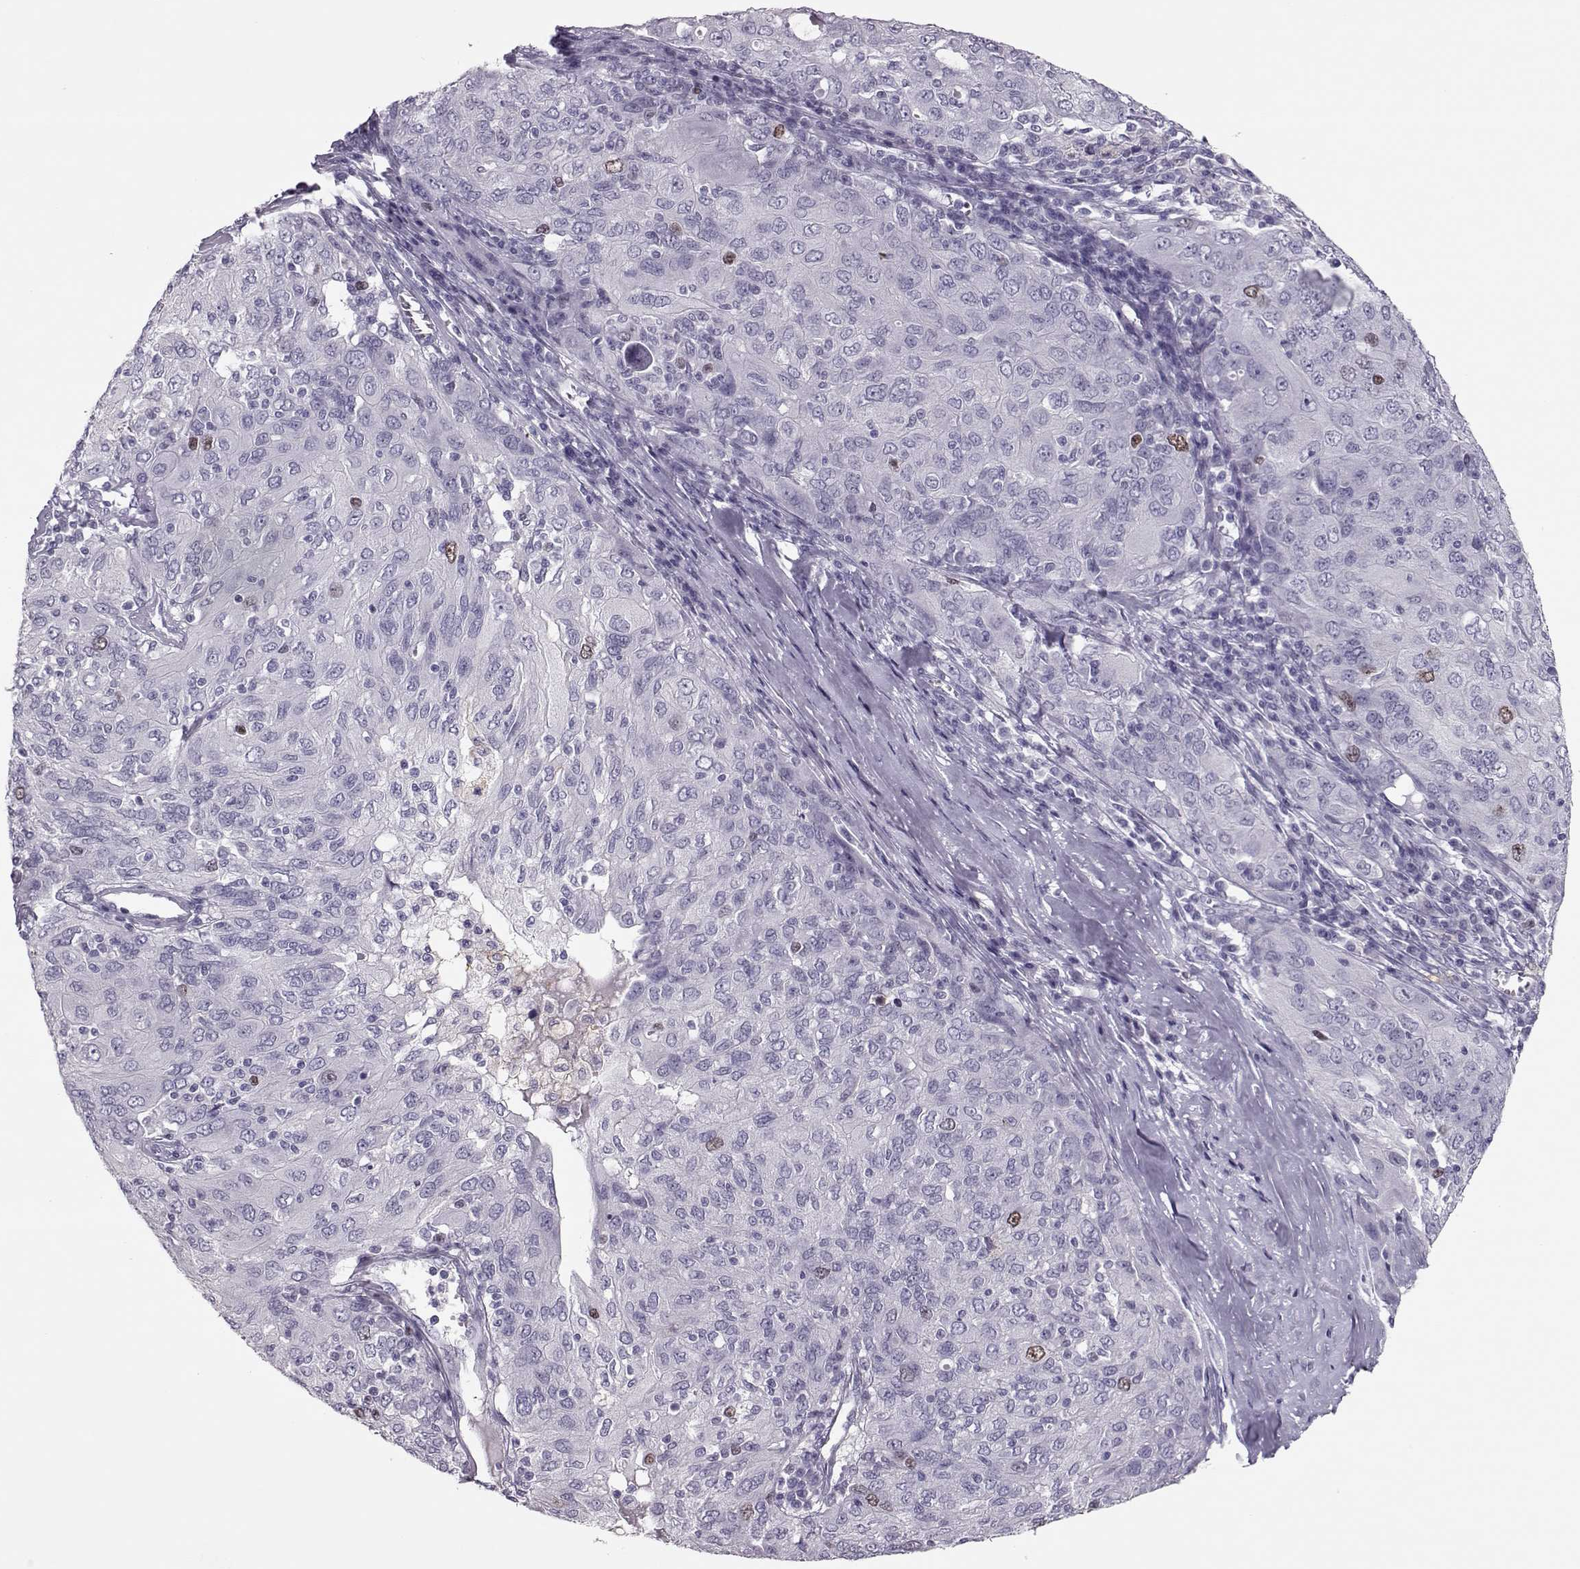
{"staining": {"intensity": "weak", "quantity": "<25%", "location": "nuclear"}, "tissue": "ovarian cancer", "cell_type": "Tumor cells", "image_type": "cancer", "snomed": [{"axis": "morphology", "description": "Carcinoma, endometroid"}, {"axis": "topography", "description": "Ovary"}], "caption": "Immunohistochemistry (IHC) micrograph of neoplastic tissue: ovarian cancer (endometroid carcinoma) stained with DAB (3,3'-diaminobenzidine) shows no significant protein staining in tumor cells.", "gene": "SGO1", "patient": {"sex": "female", "age": 50}}